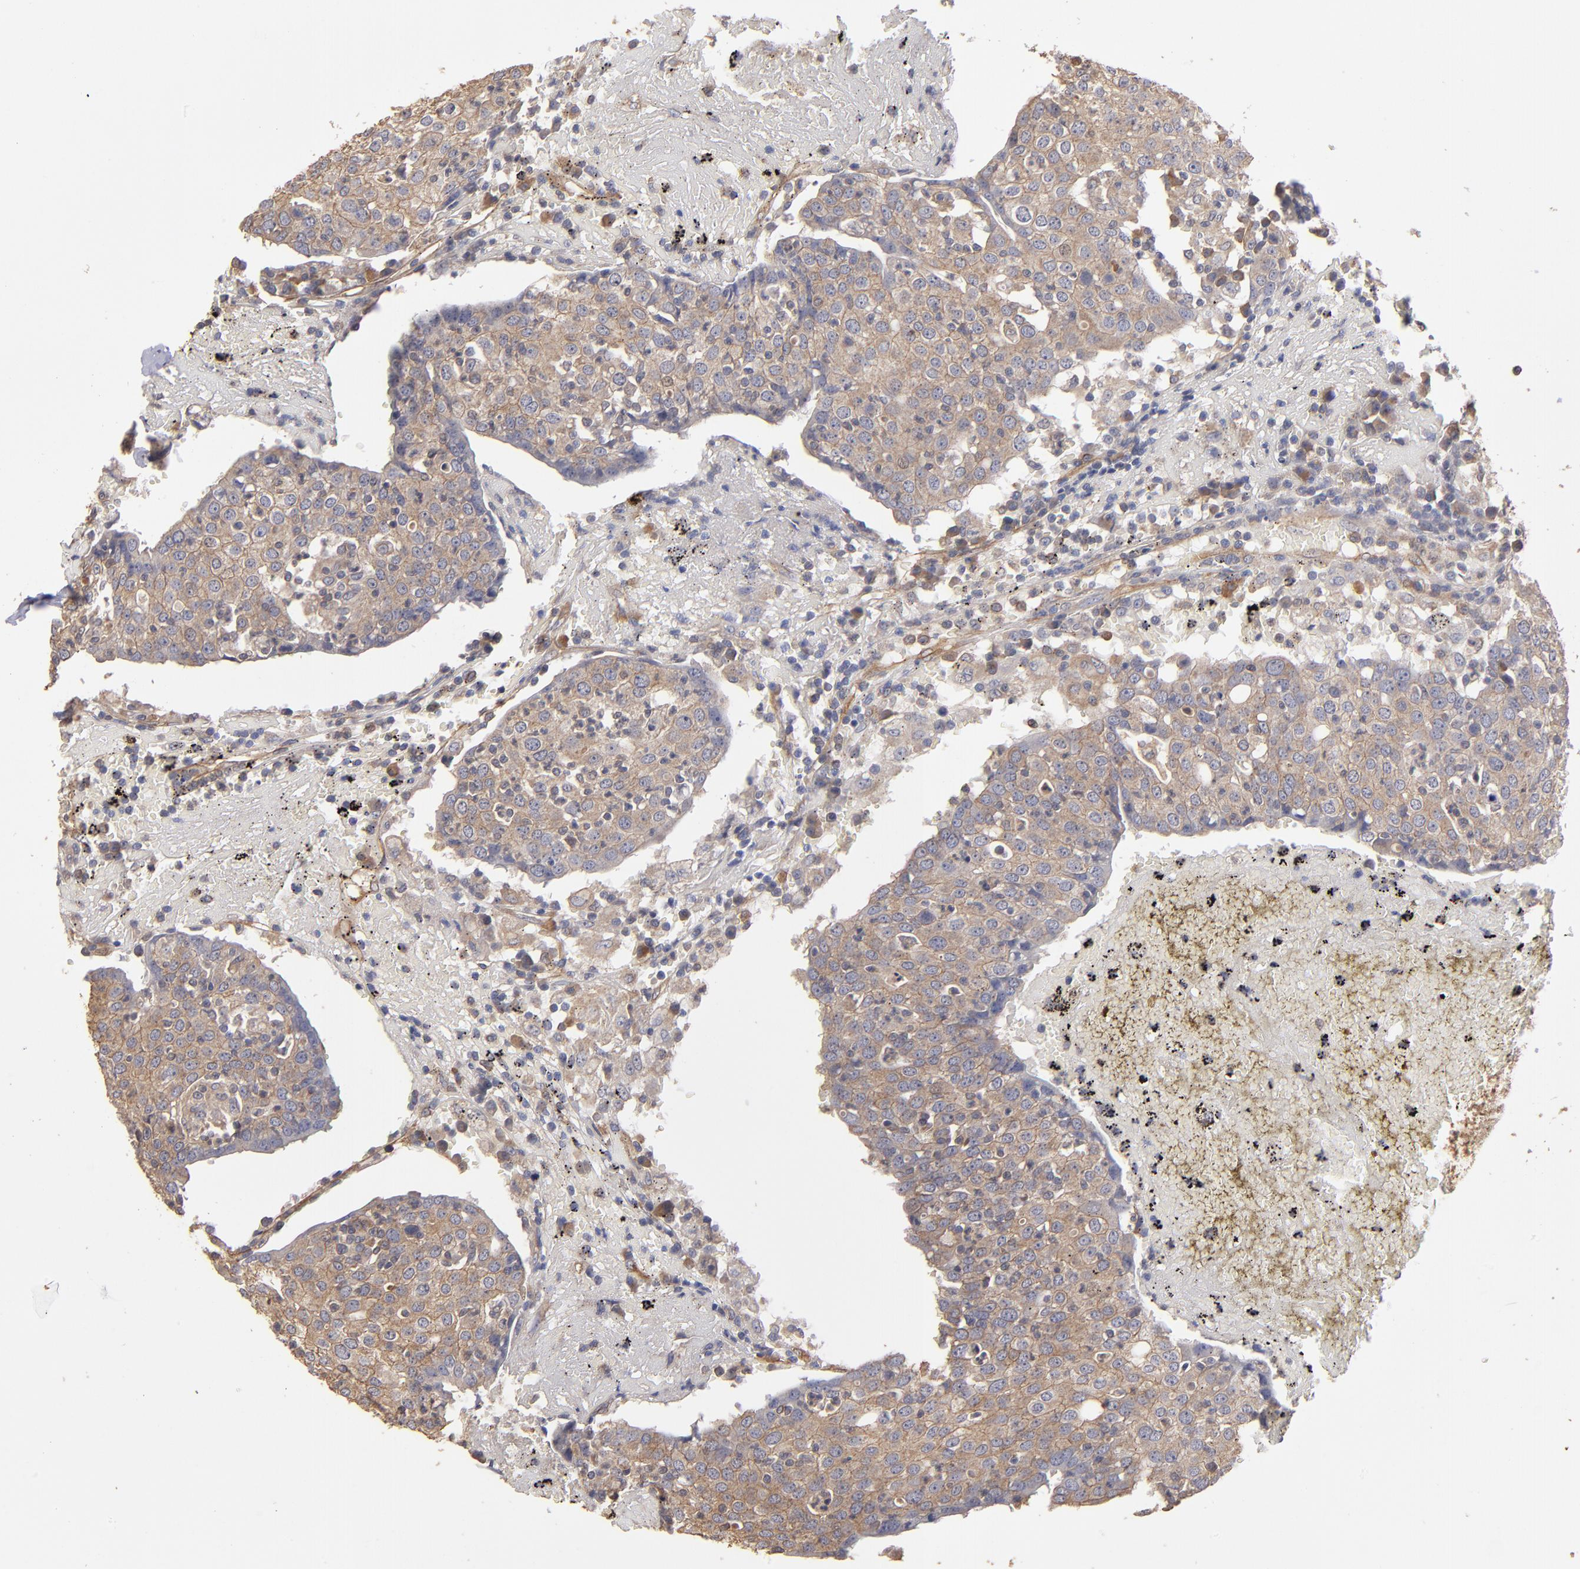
{"staining": {"intensity": "weak", "quantity": ">75%", "location": "cytoplasmic/membranous"}, "tissue": "head and neck cancer", "cell_type": "Tumor cells", "image_type": "cancer", "snomed": [{"axis": "morphology", "description": "Adenocarcinoma, NOS"}, {"axis": "topography", "description": "Salivary gland"}, {"axis": "topography", "description": "Head-Neck"}], "caption": "Head and neck cancer (adenocarcinoma) stained for a protein (brown) displays weak cytoplasmic/membranous positive expression in about >75% of tumor cells.", "gene": "DMD", "patient": {"sex": "female", "age": 65}}